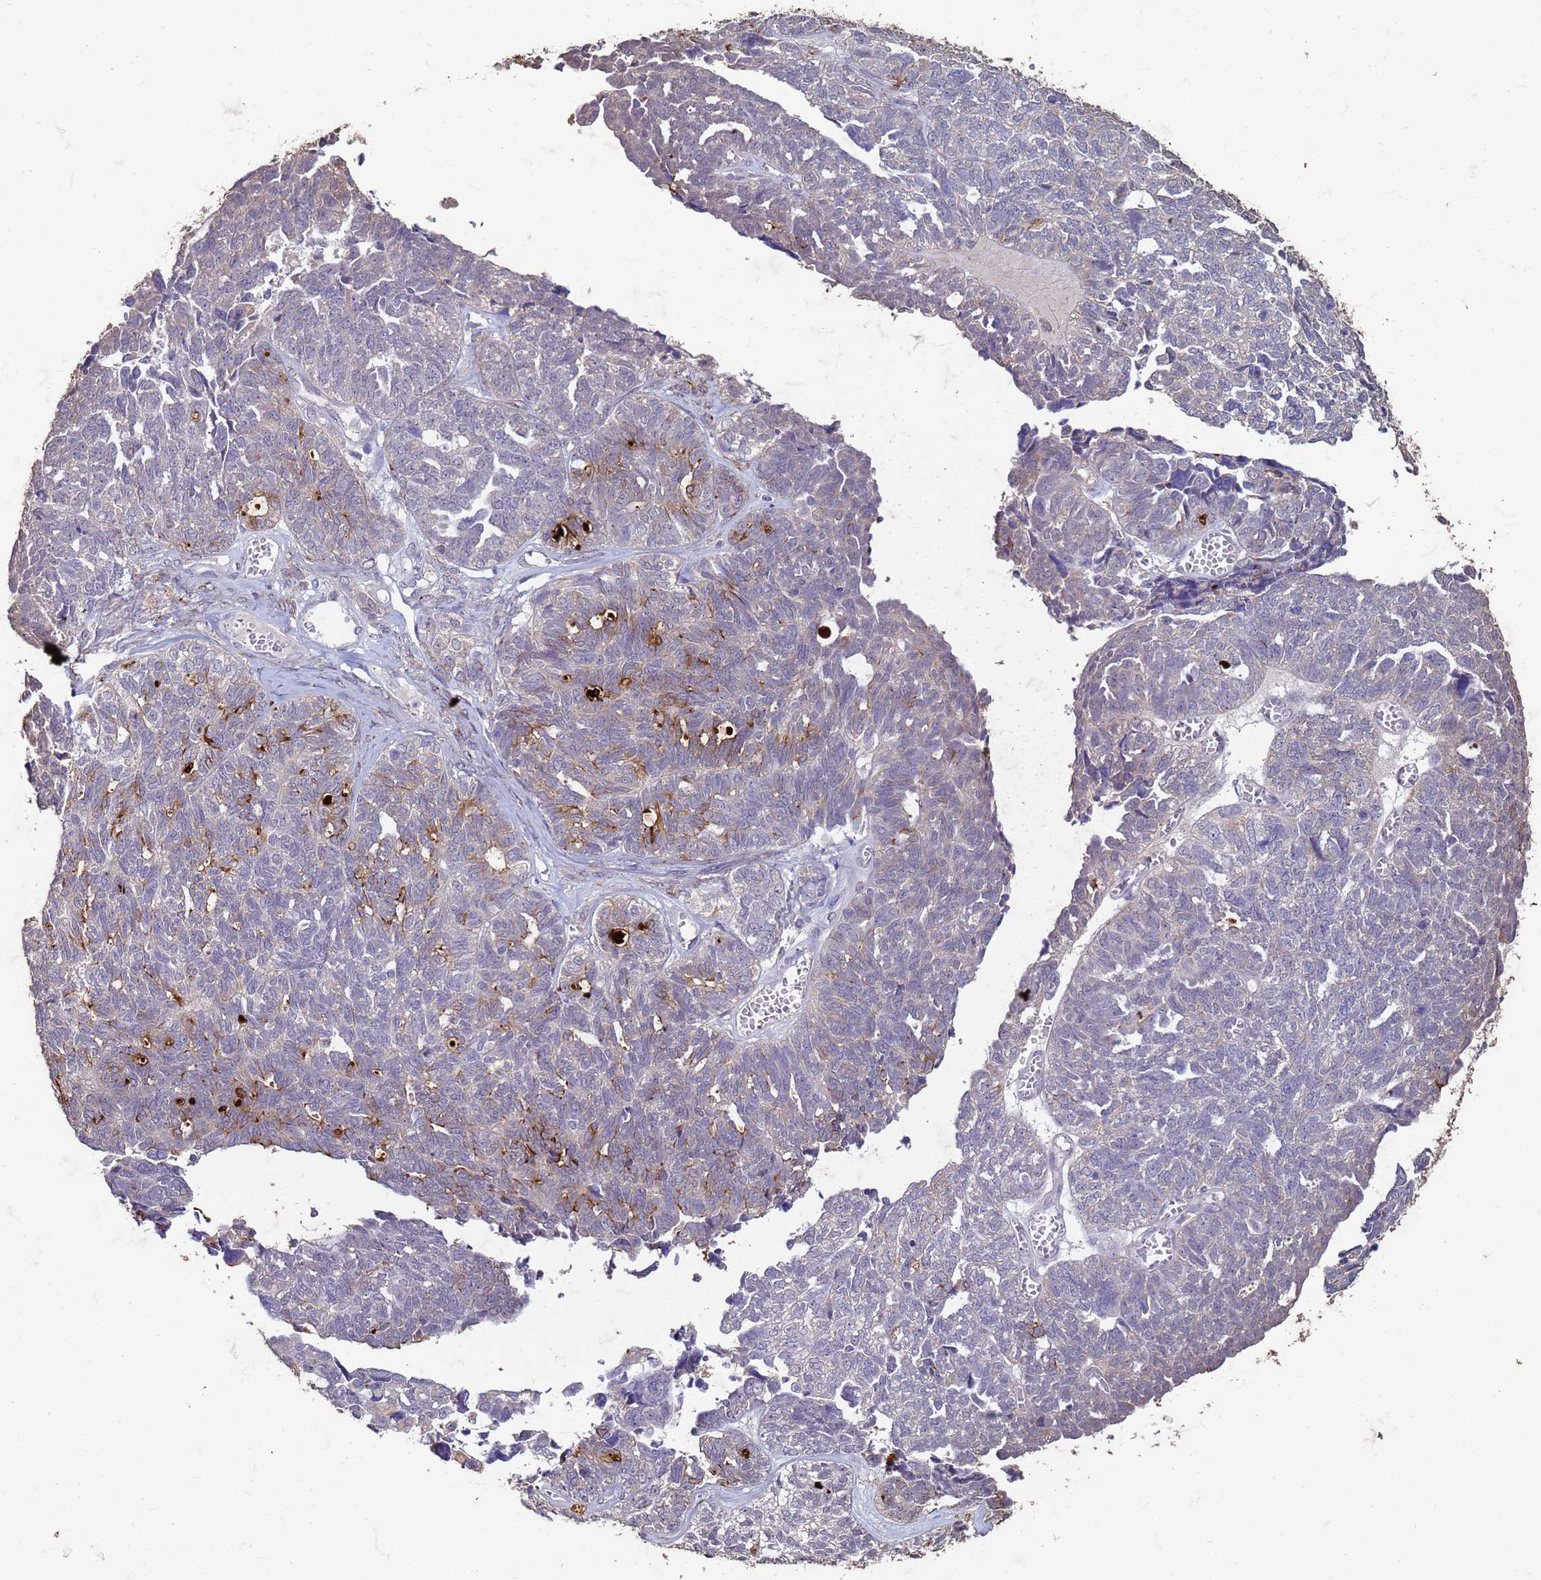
{"staining": {"intensity": "moderate", "quantity": "<25%", "location": "cytoplasmic/membranous"}, "tissue": "ovarian cancer", "cell_type": "Tumor cells", "image_type": "cancer", "snomed": [{"axis": "morphology", "description": "Cystadenocarcinoma, serous, NOS"}, {"axis": "topography", "description": "Ovary"}], "caption": "High-power microscopy captured an immunohistochemistry photomicrograph of ovarian cancer, revealing moderate cytoplasmic/membranous expression in approximately <25% of tumor cells.", "gene": "SLC25A15", "patient": {"sex": "female", "age": 79}}